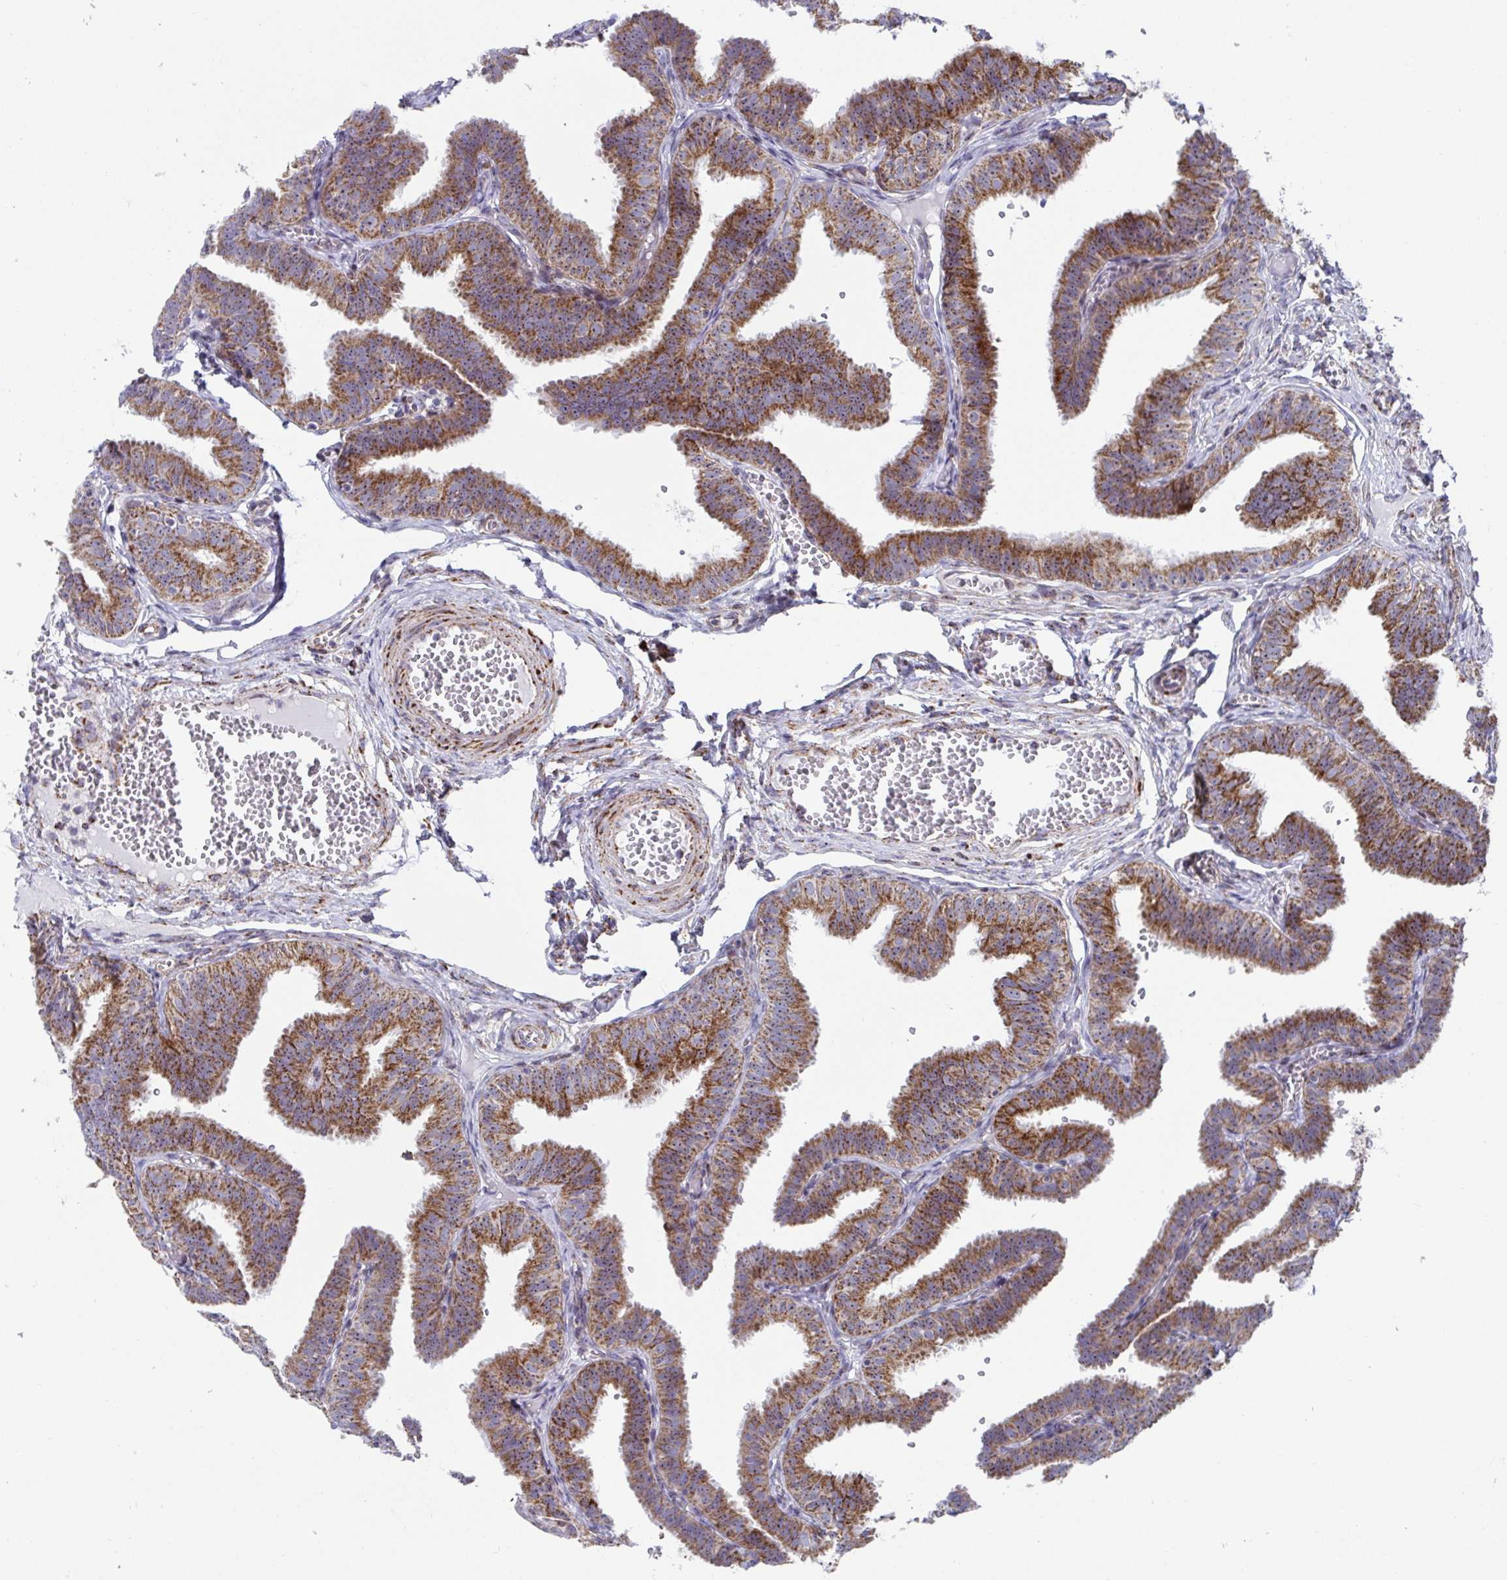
{"staining": {"intensity": "strong", "quantity": ">75%", "location": "cytoplasmic/membranous"}, "tissue": "fallopian tube", "cell_type": "Glandular cells", "image_type": "normal", "snomed": [{"axis": "morphology", "description": "Normal tissue, NOS"}, {"axis": "topography", "description": "Fallopian tube"}], "caption": "A photomicrograph of fallopian tube stained for a protein reveals strong cytoplasmic/membranous brown staining in glandular cells.", "gene": "ATP5MJ", "patient": {"sex": "female", "age": 25}}